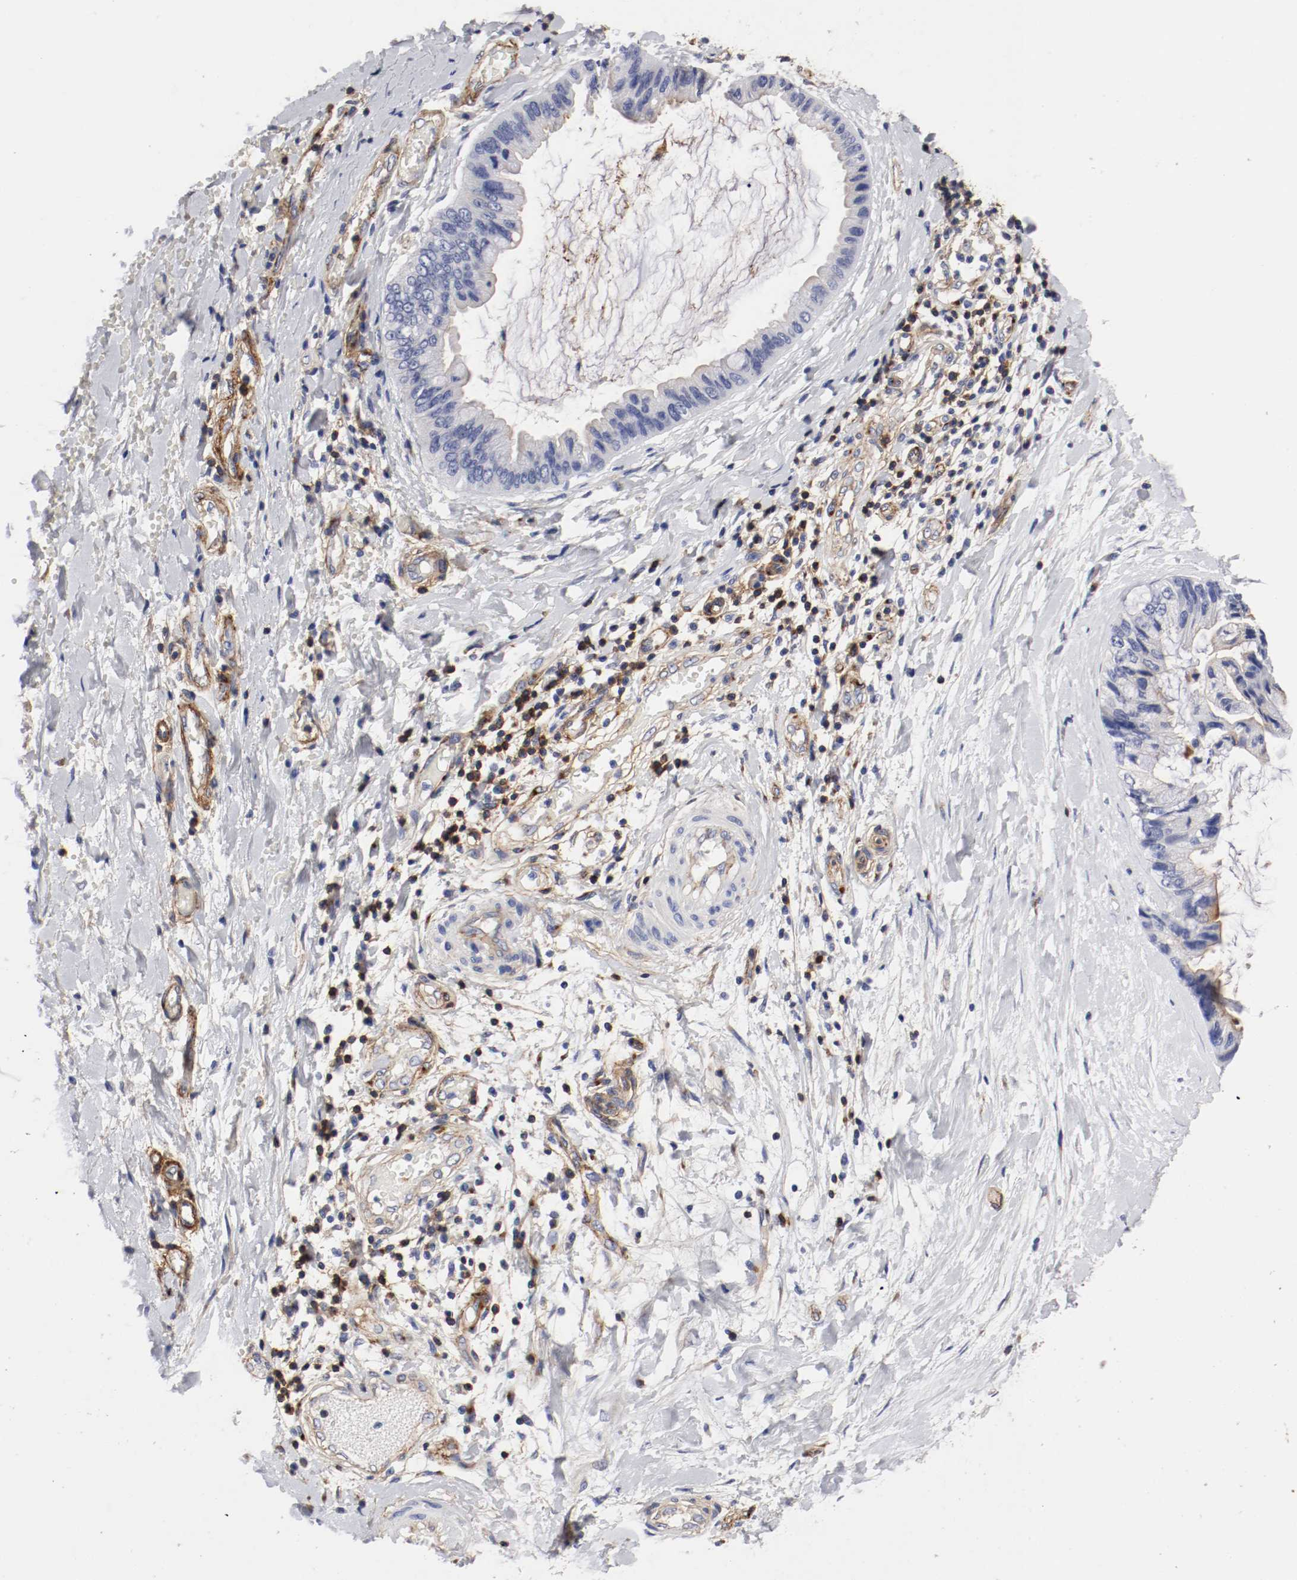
{"staining": {"intensity": "weak", "quantity": "<25%", "location": "cytoplasmic/membranous"}, "tissue": "ovarian cancer", "cell_type": "Tumor cells", "image_type": "cancer", "snomed": [{"axis": "morphology", "description": "Cystadenocarcinoma, mucinous, NOS"}, {"axis": "topography", "description": "Ovary"}], "caption": "Photomicrograph shows no significant protein positivity in tumor cells of ovarian mucinous cystadenocarcinoma.", "gene": "IFITM1", "patient": {"sex": "female", "age": 39}}